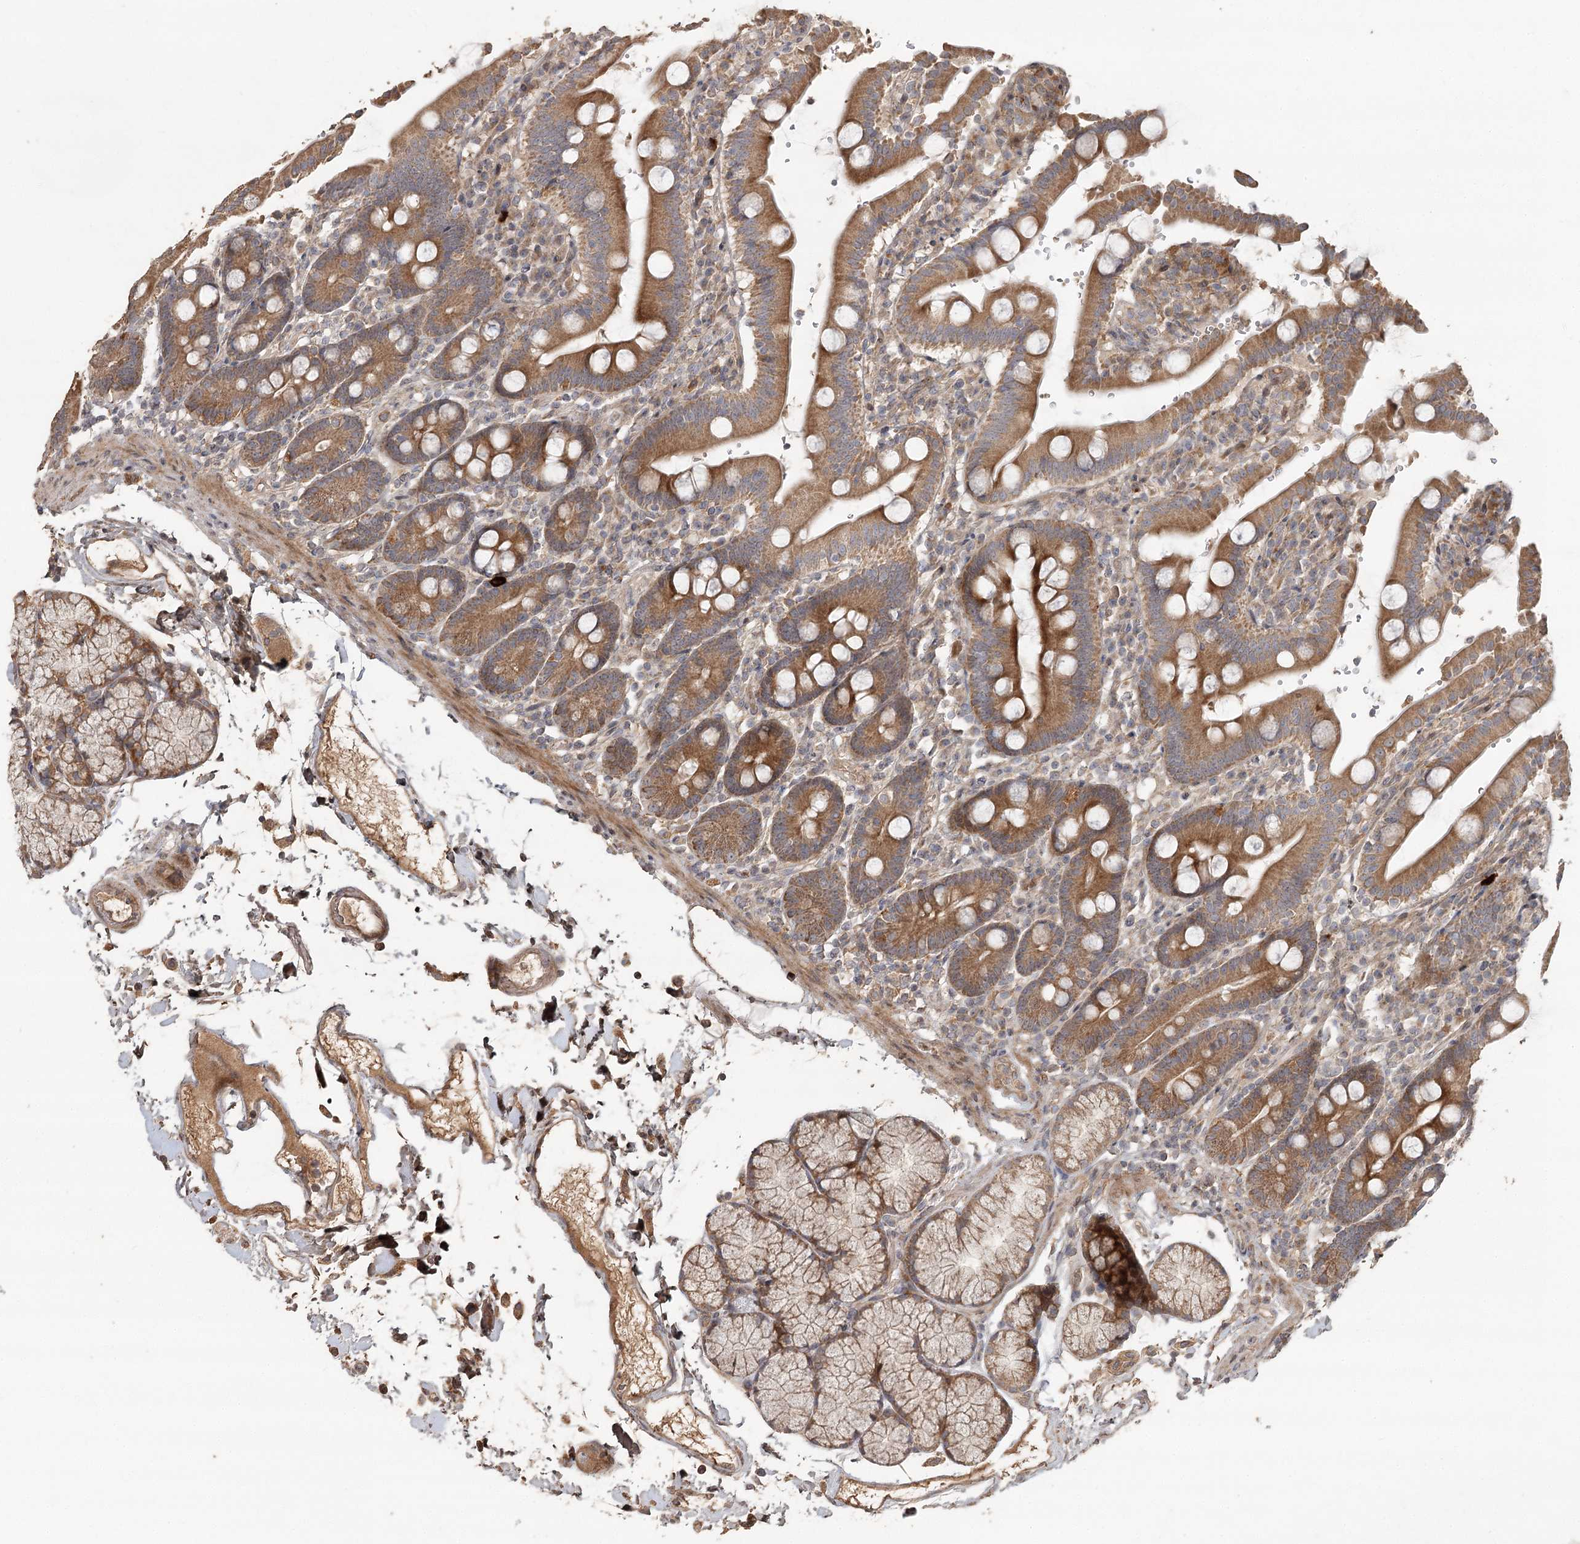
{"staining": {"intensity": "moderate", "quantity": ">75%", "location": "cytoplasmic/membranous"}, "tissue": "duodenum", "cell_type": "Glandular cells", "image_type": "normal", "snomed": [{"axis": "morphology", "description": "Normal tissue, NOS"}, {"axis": "topography", "description": "Small intestine, NOS"}], "caption": "Duodenum stained with a brown dye displays moderate cytoplasmic/membranous positive staining in about >75% of glandular cells.", "gene": "OBSL1", "patient": {"sex": "female", "age": 71}}